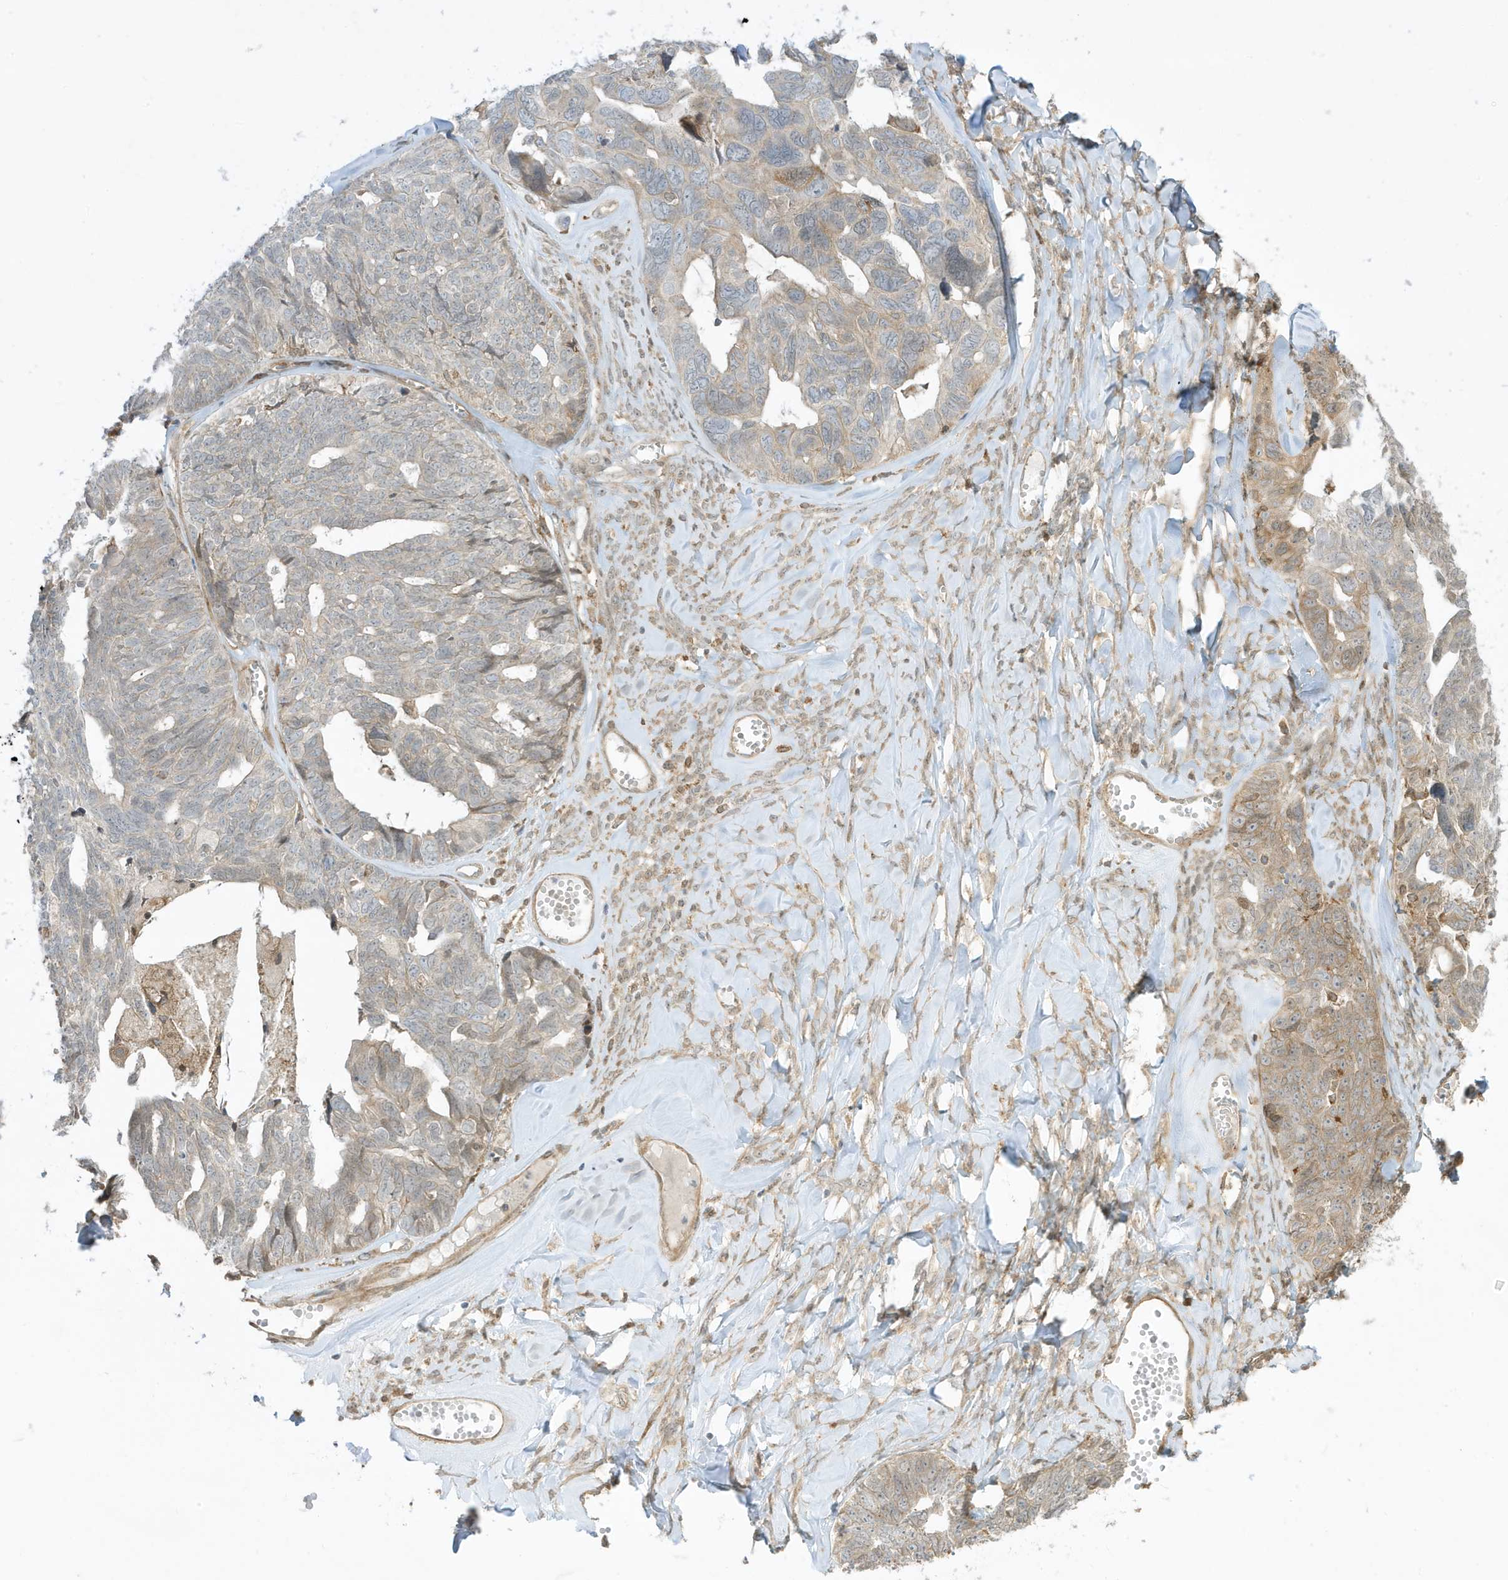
{"staining": {"intensity": "moderate", "quantity": "<25%", "location": "cytoplasmic/membranous"}, "tissue": "ovarian cancer", "cell_type": "Tumor cells", "image_type": "cancer", "snomed": [{"axis": "morphology", "description": "Cystadenocarcinoma, serous, NOS"}, {"axis": "topography", "description": "Ovary"}], "caption": "Immunohistochemical staining of human ovarian serous cystadenocarcinoma displays low levels of moderate cytoplasmic/membranous positivity in approximately <25% of tumor cells.", "gene": "SCARF2", "patient": {"sex": "female", "age": 79}}